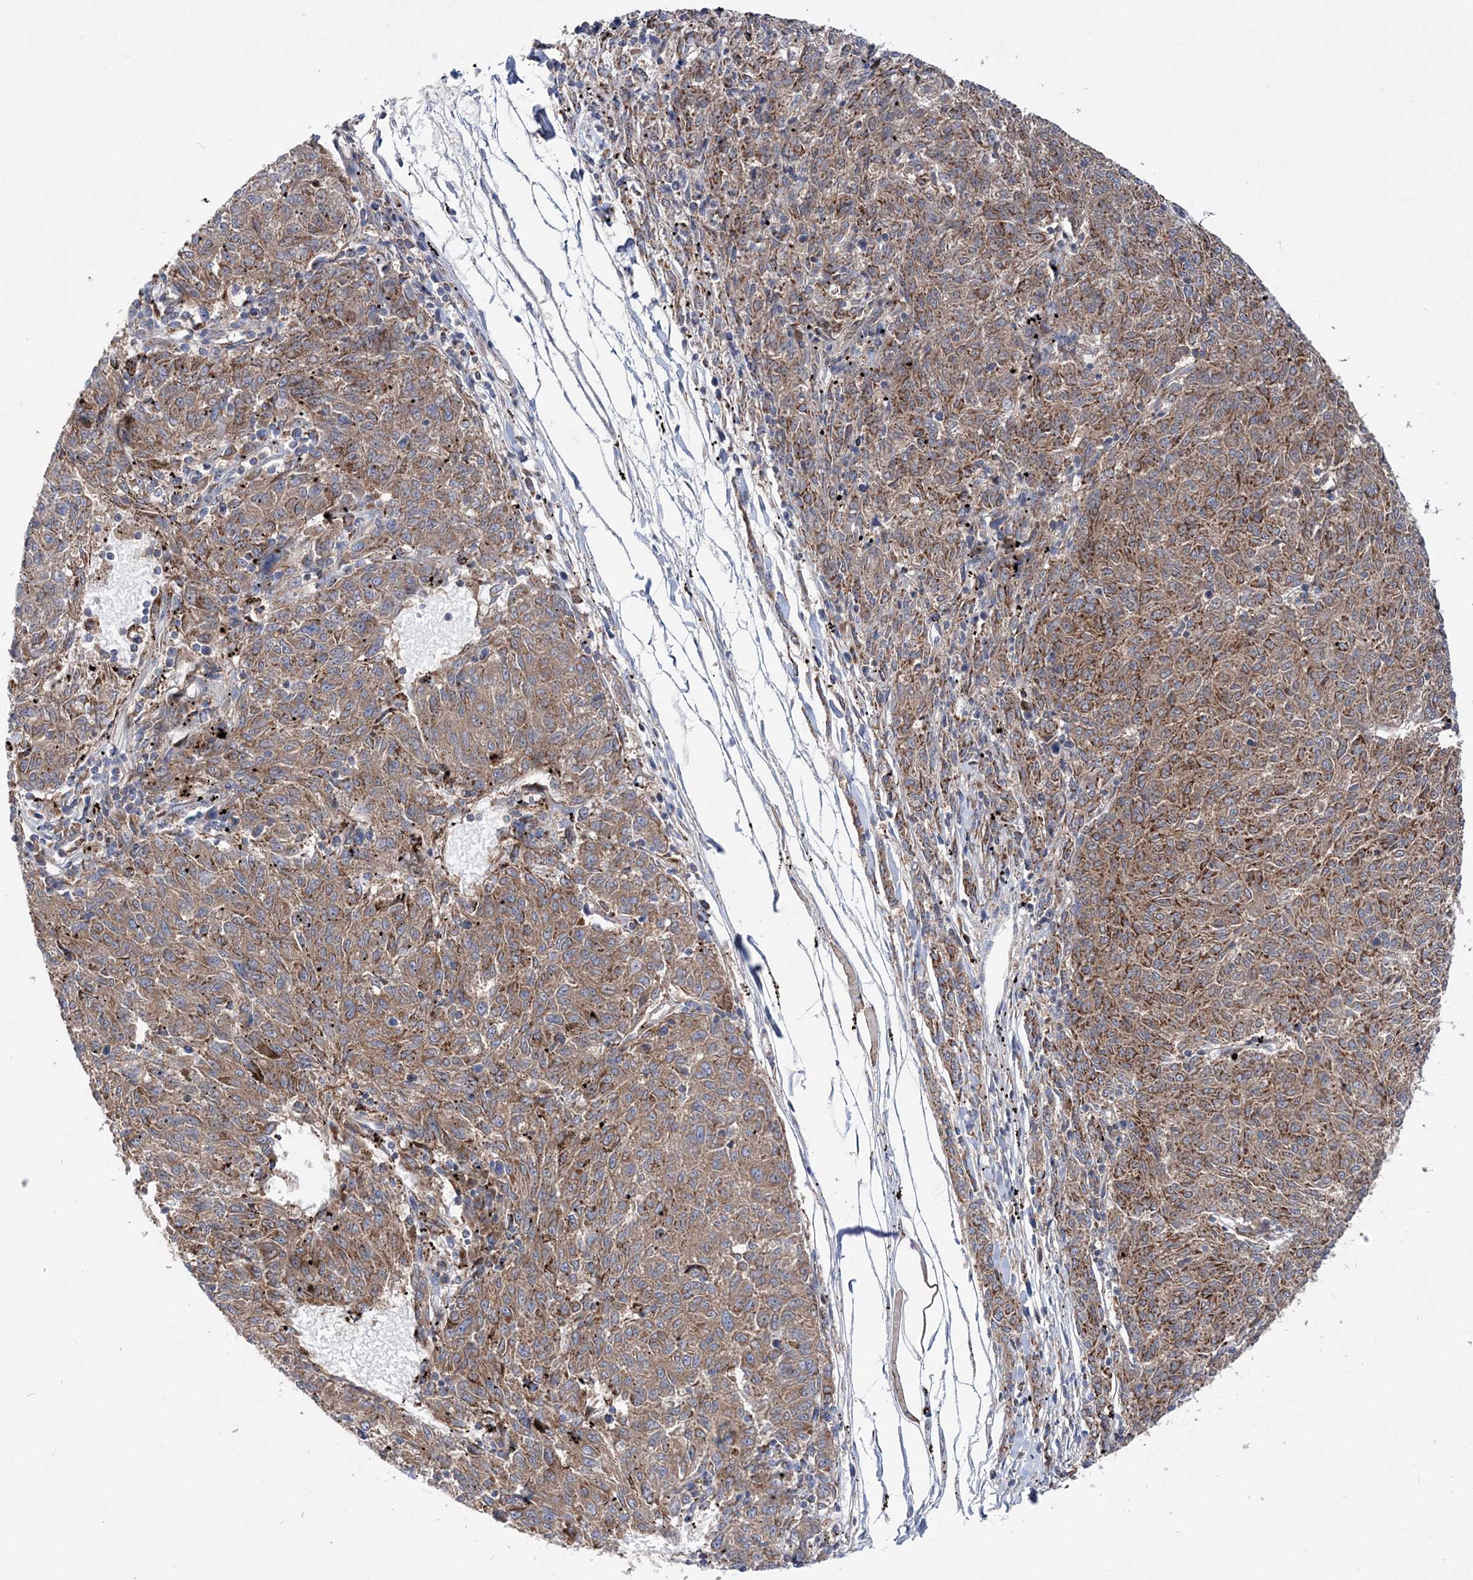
{"staining": {"intensity": "moderate", "quantity": ">75%", "location": "cytoplasmic/membranous"}, "tissue": "melanoma", "cell_type": "Tumor cells", "image_type": "cancer", "snomed": [{"axis": "morphology", "description": "Malignant melanoma, NOS"}, {"axis": "topography", "description": "Skin"}], "caption": "IHC histopathology image of neoplastic tissue: human melanoma stained using immunohistochemistry (IHC) exhibits medium levels of moderate protein expression localized specifically in the cytoplasmic/membranous of tumor cells, appearing as a cytoplasmic/membranous brown color.", "gene": "NGLY1", "patient": {"sex": "female", "age": 72}}